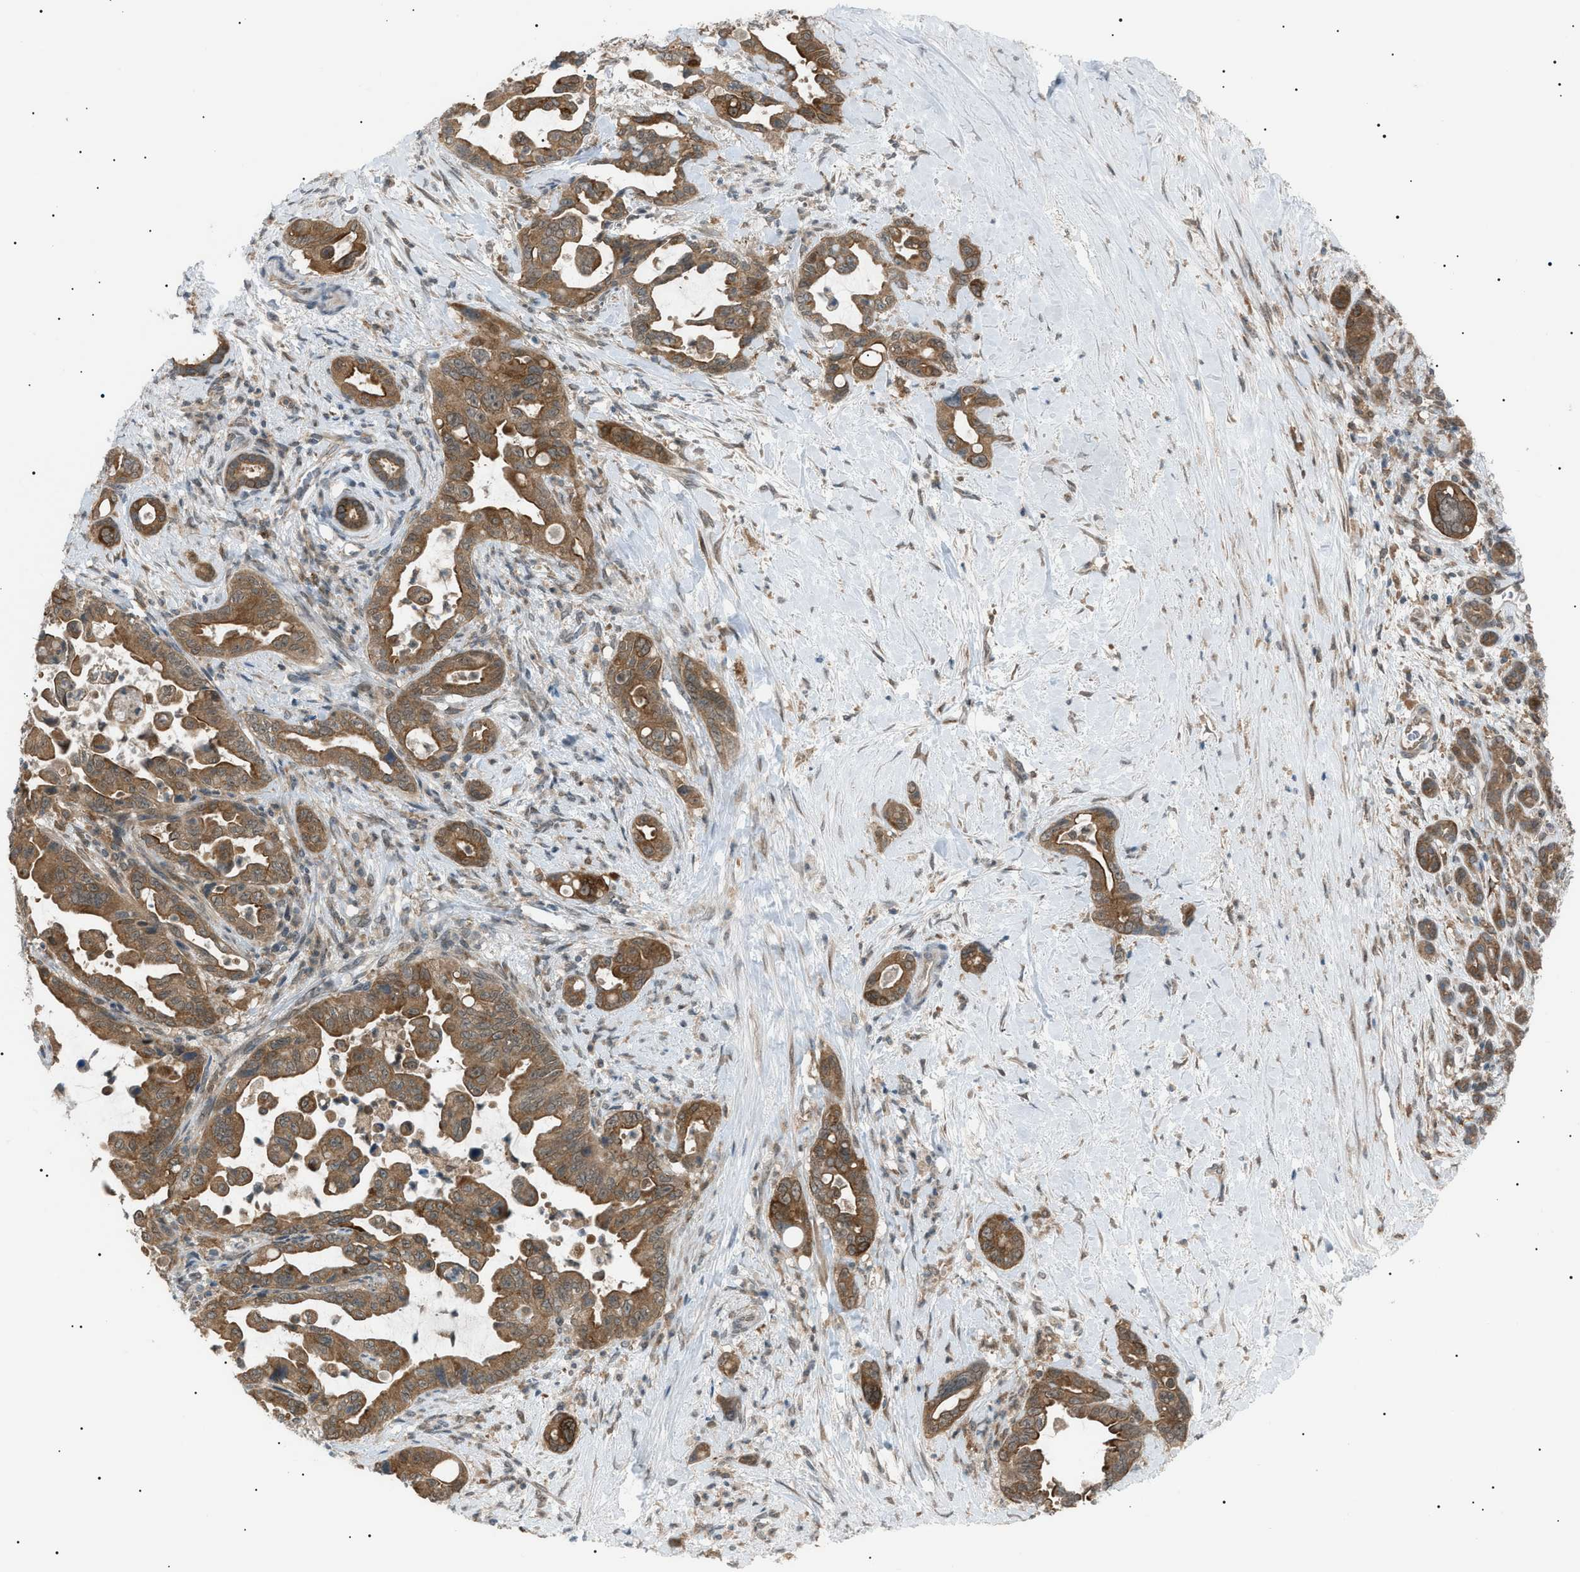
{"staining": {"intensity": "moderate", "quantity": ">75%", "location": "cytoplasmic/membranous"}, "tissue": "pancreatic cancer", "cell_type": "Tumor cells", "image_type": "cancer", "snomed": [{"axis": "morphology", "description": "Adenocarcinoma, NOS"}, {"axis": "topography", "description": "Pancreas"}], "caption": "IHC histopathology image of neoplastic tissue: human pancreatic adenocarcinoma stained using immunohistochemistry (IHC) exhibits medium levels of moderate protein expression localized specifically in the cytoplasmic/membranous of tumor cells, appearing as a cytoplasmic/membranous brown color.", "gene": "LPIN2", "patient": {"sex": "male", "age": 70}}